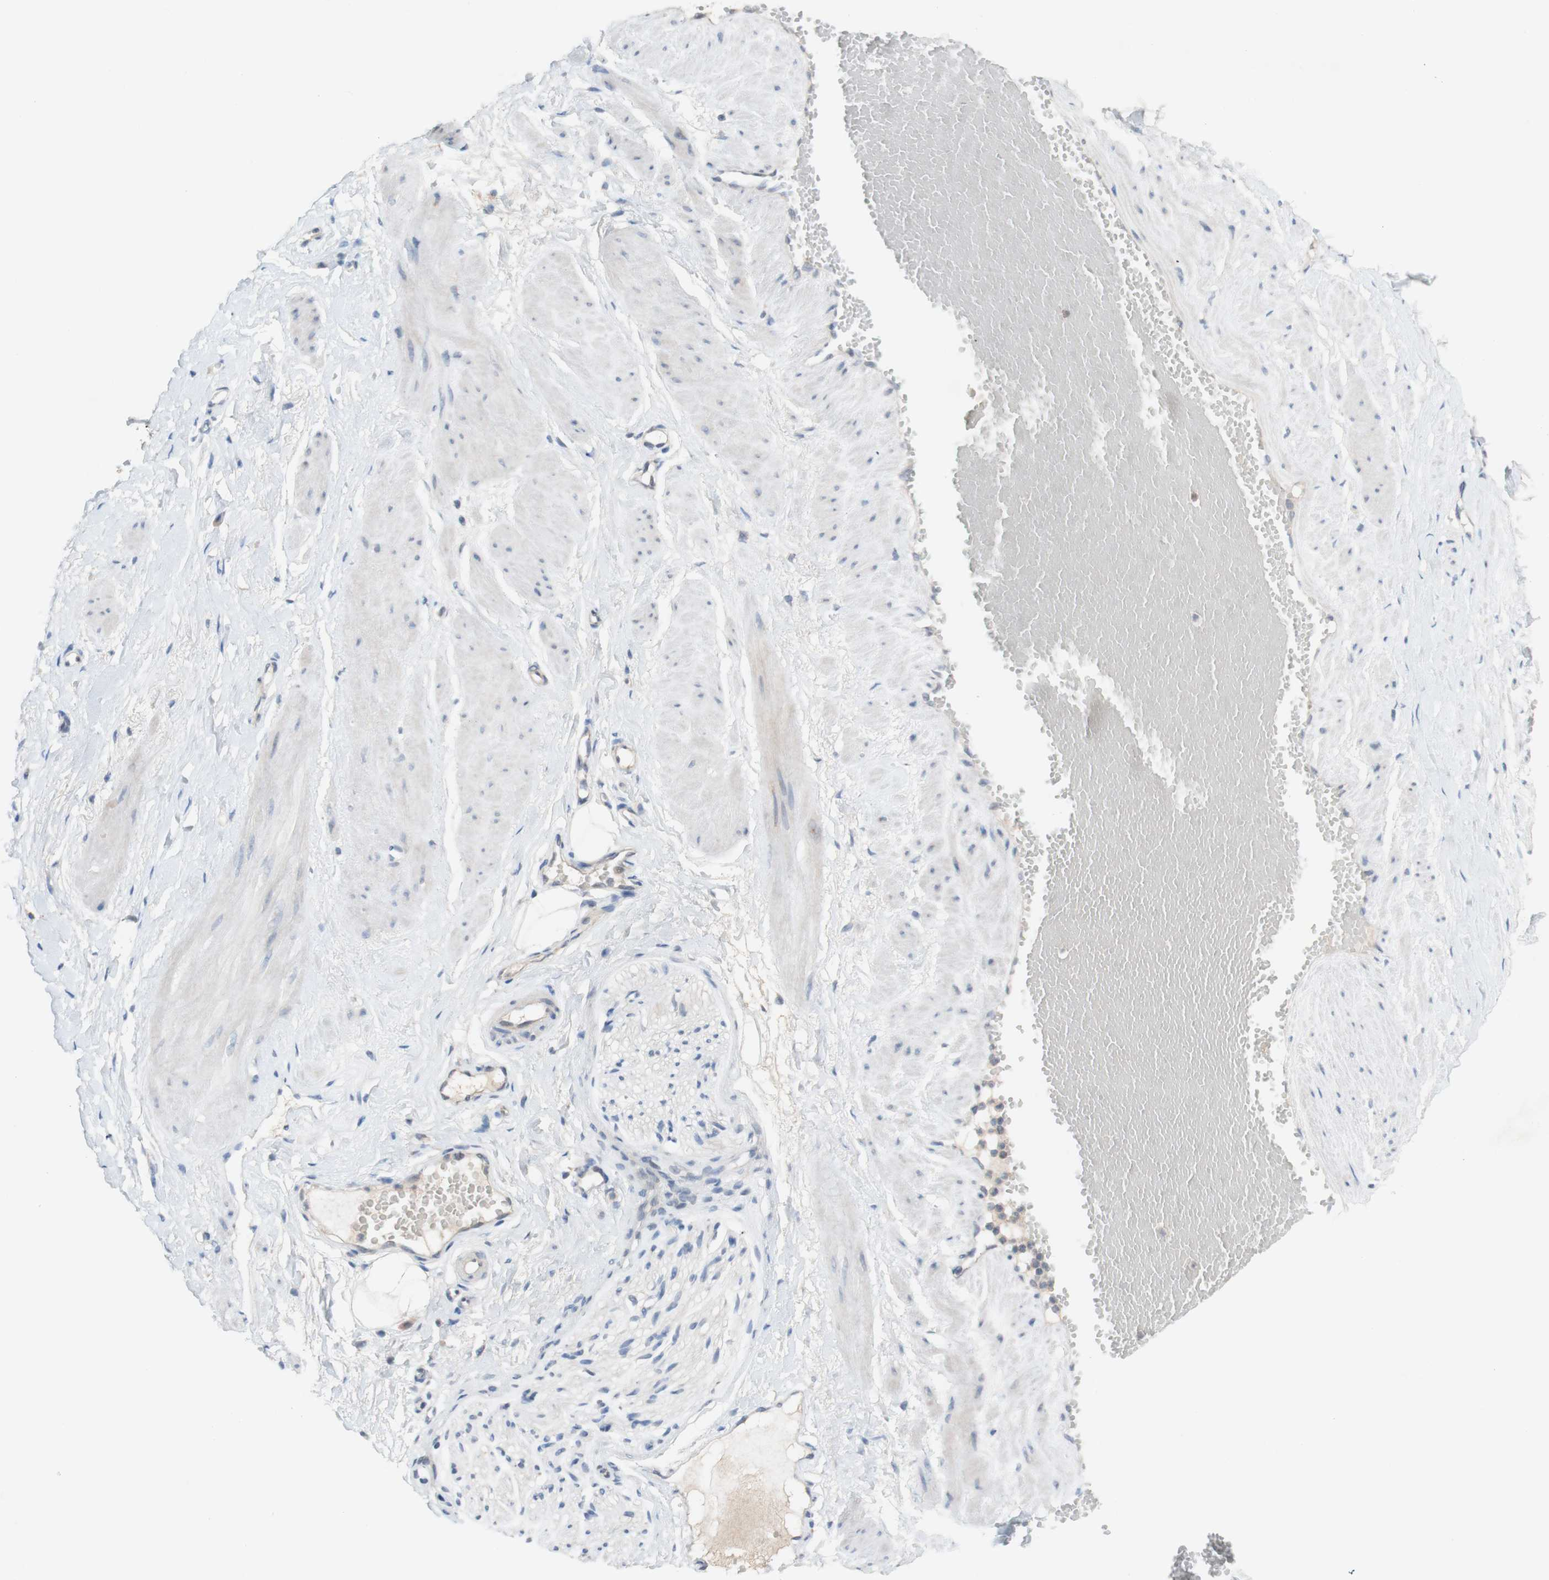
{"staining": {"intensity": "negative", "quantity": "none", "location": "none"}, "tissue": "adipose tissue", "cell_type": "Adipocytes", "image_type": "normal", "snomed": [{"axis": "morphology", "description": "Normal tissue, NOS"}, {"axis": "topography", "description": "Soft tissue"}, {"axis": "topography", "description": "Vascular tissue"}], "caption": "Adipocytes are negative for protein expression in benign human adipose tissue. Nuclei are stained in blue.", "gene": "PEX2", "patient": {"sex": "female", "age": 35}}